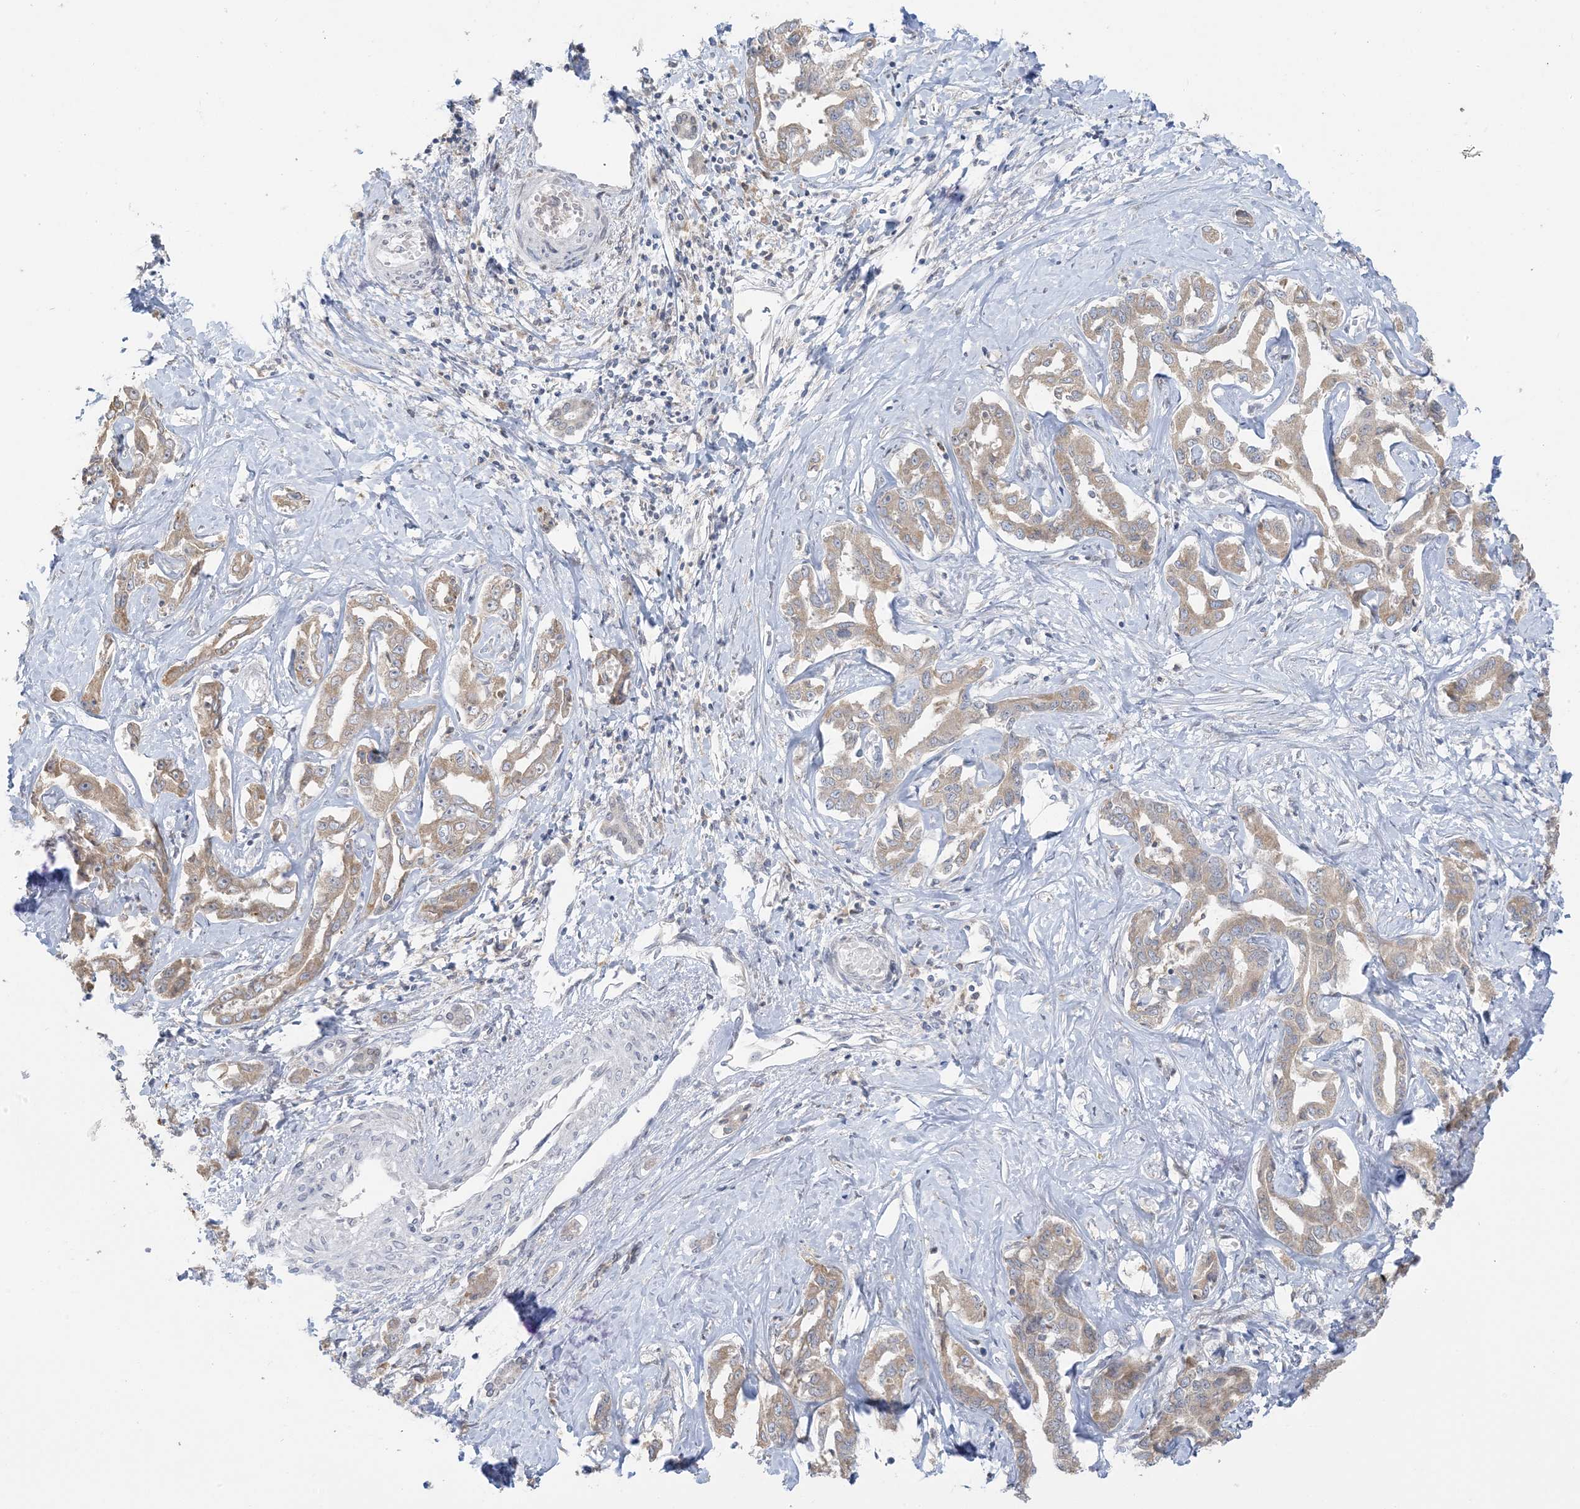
{"staining": {"intensity": "moderate", "quantity": ">75%", "location": "cytoplasmic/membranous"}, "tissue": "liver cancer", "cell_type": "Tumor cells", "image_type": "cancer", "snomed": [{"axis": "morphology", "description": "Cholangiocarcinoma"}, {"axis": "topography", "description": "Liver"}], "caption": "Protein expression analysis of human liver cancer reveals moderate cytoplasmic/membranous staining in approximately >75% of tumor cells.", "gene": "EEFSEC", "patient": {"sex": "male", "age": 59}}